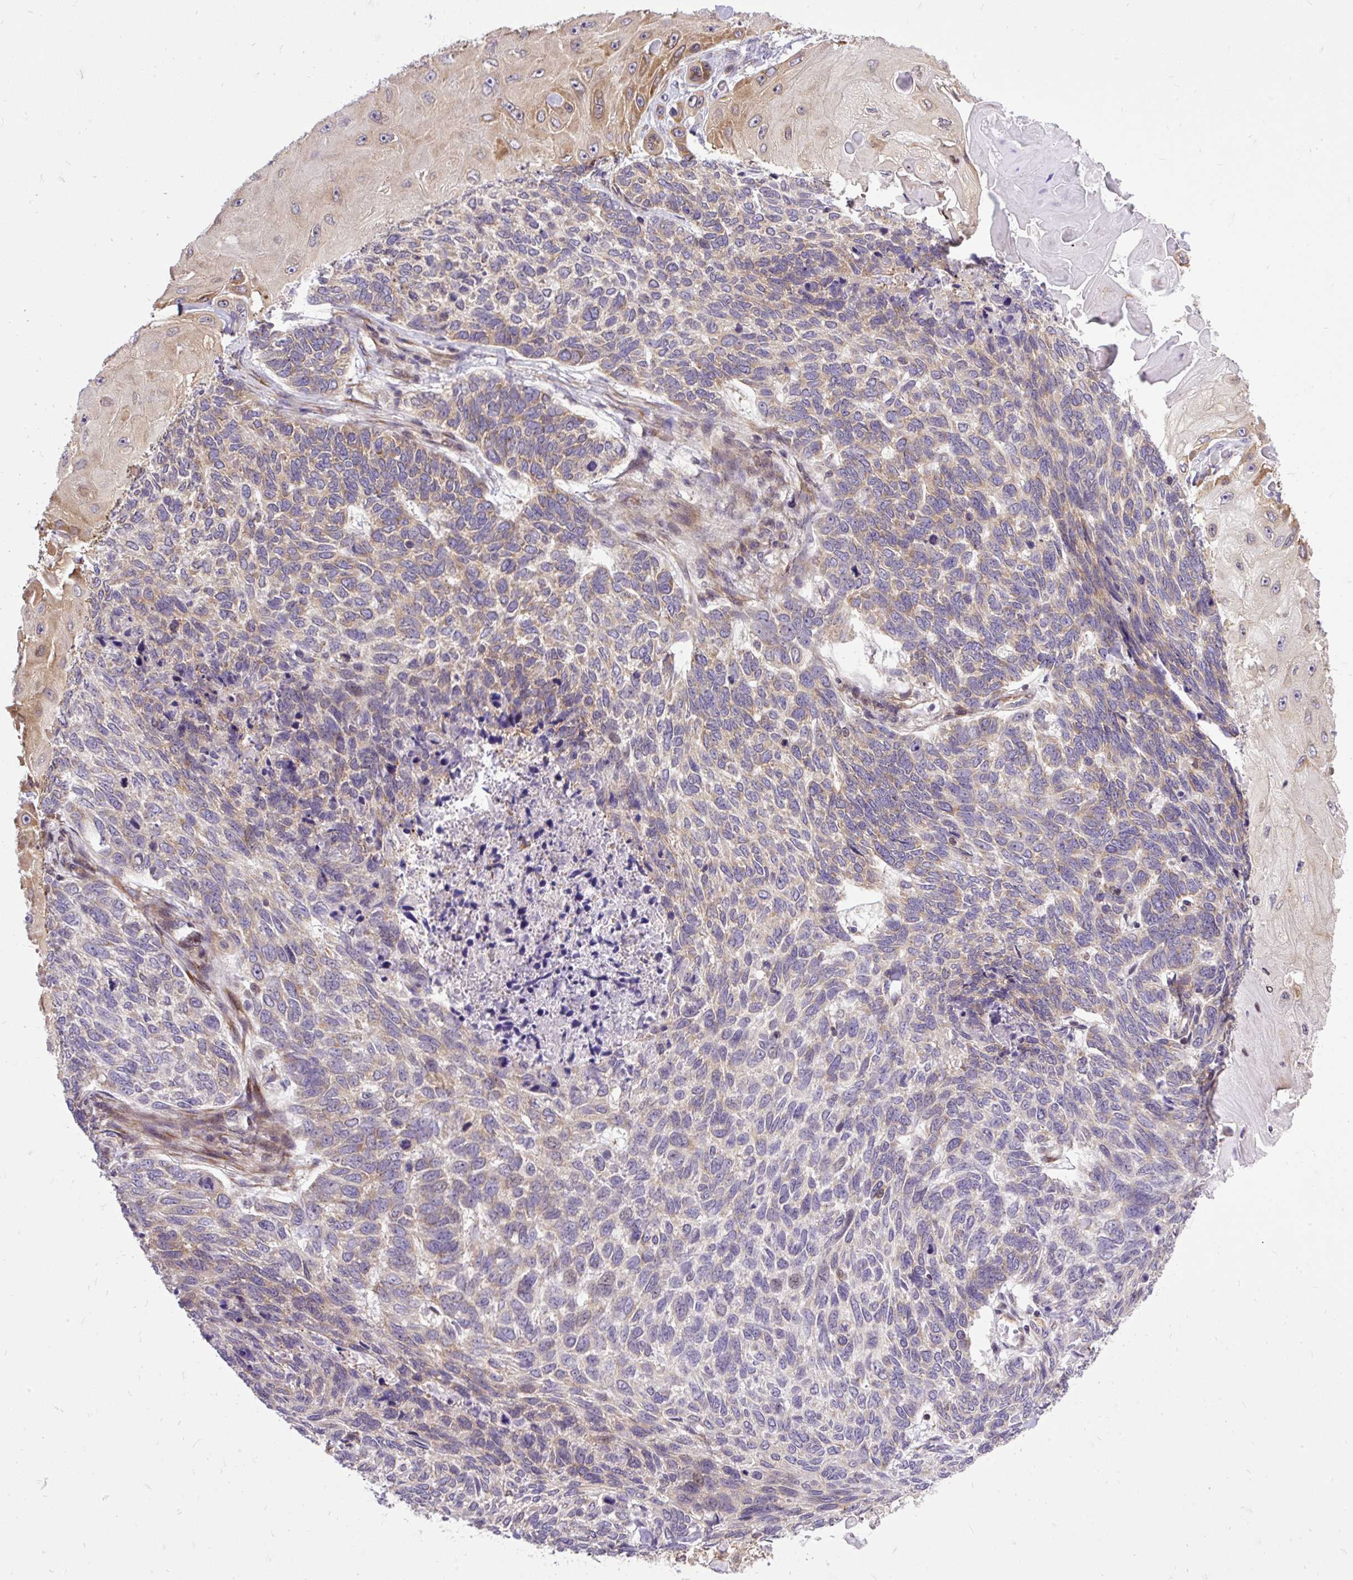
{"staining": {"intensity": "weak", "quantity": "<25%", "location": "cytoplasmic/membranous"}, "tissue": "skin cancer", "cell_type": "Tumor cells", "image_type": "cancer", "snomed": [{"axis": "morphology", "description": "Basal cell carcinoma"}, {"axis": "topography", "description": "Skin"}], "caption": "This is an IHC image of skin cancer. There is no positivity in tumor cells.", "gene": "TRIM17", "patient": {"sex": "female", "age": 65}}